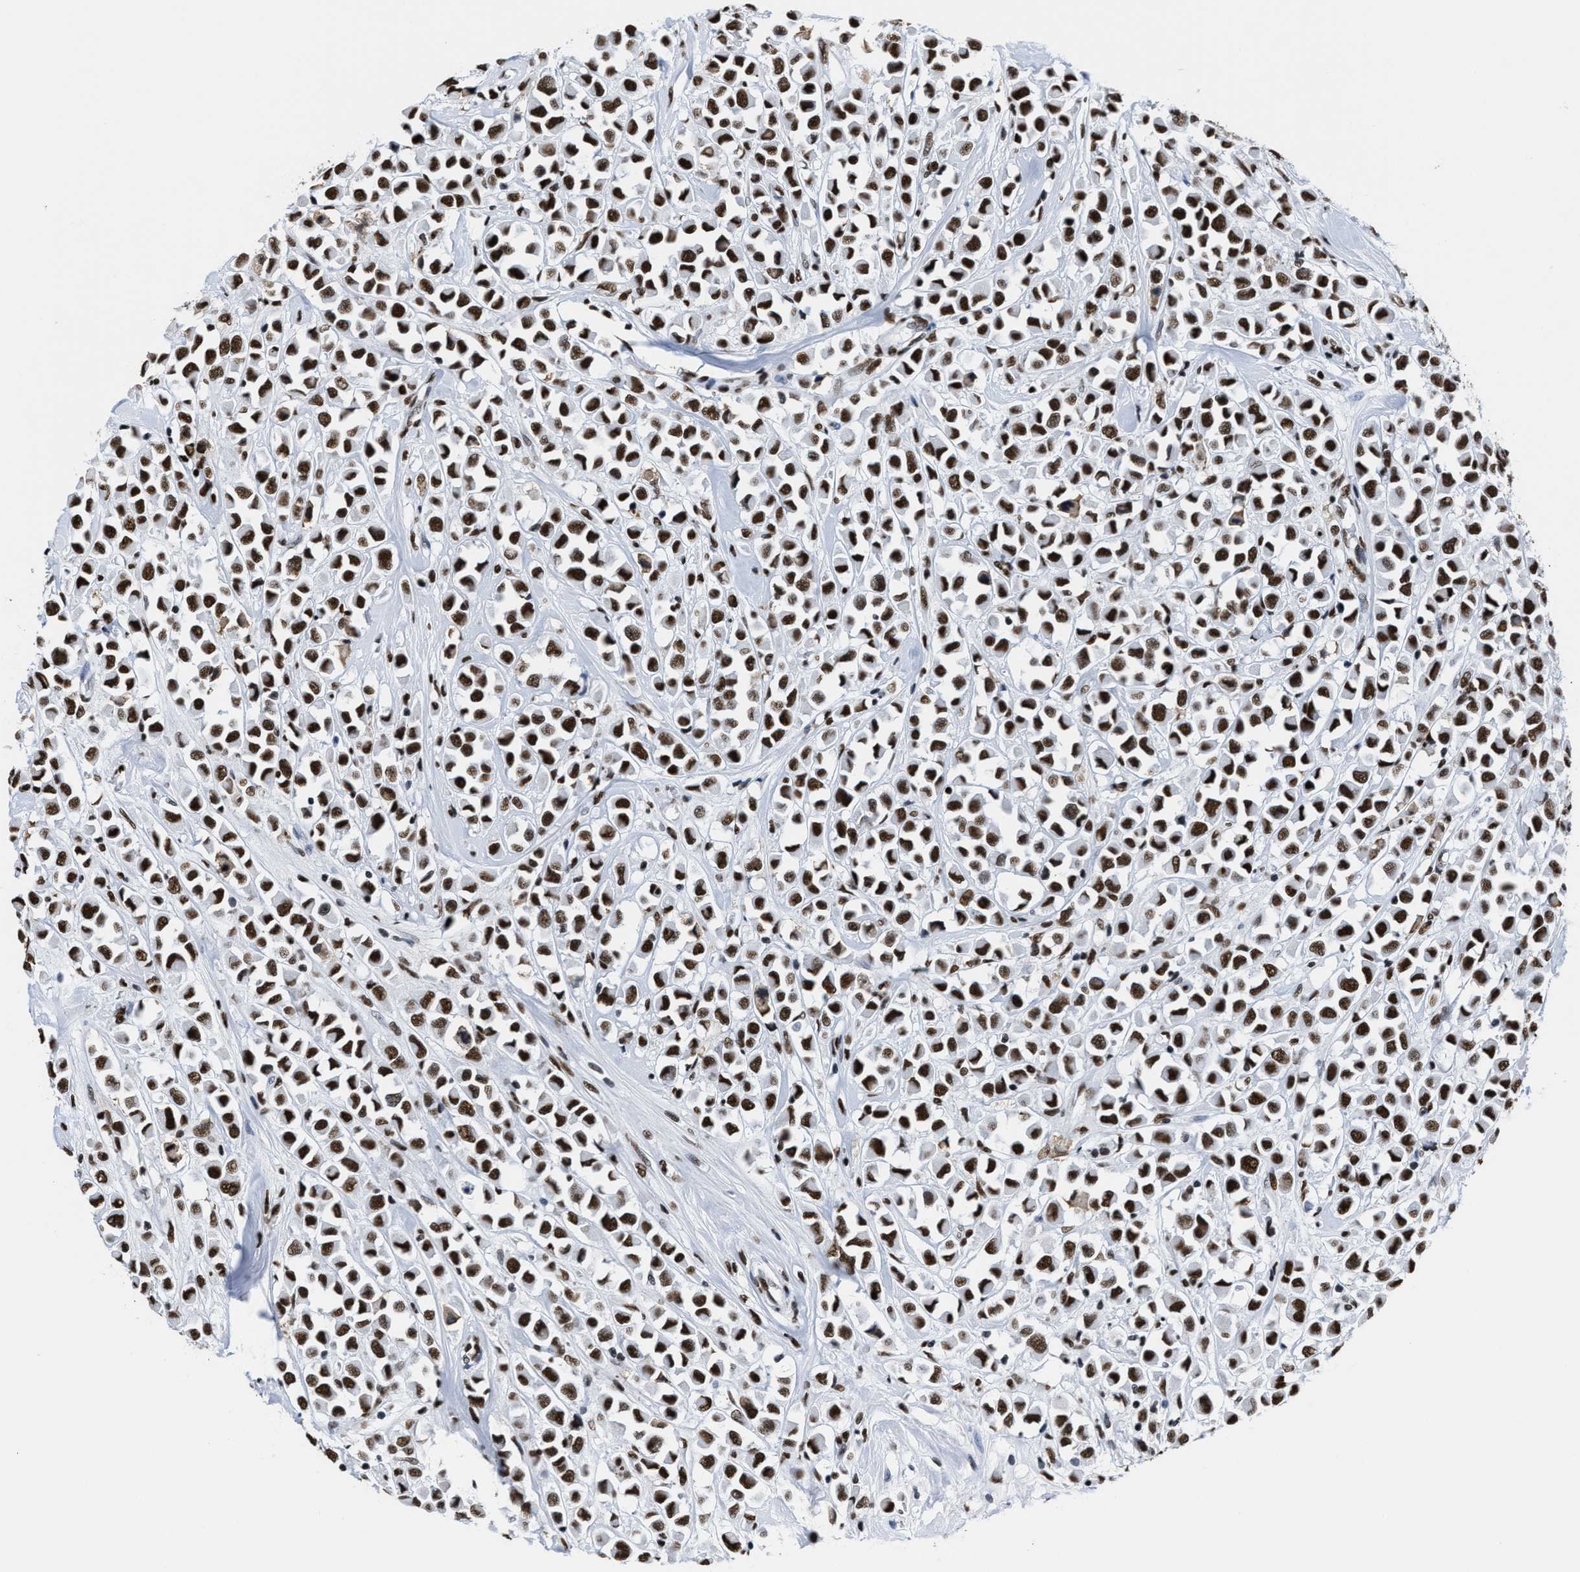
{"staining": {"intensity": "strong", "quantity": ">75%", "location": "nuclear"}, "tissue": "breast cancer", "cell_type": "Tumor cells", "image_type": "cancer", "snomed": [{"axis": "morphology", "description": "Duct carcinoma"}, {"axis": "topography", "description": "Breast"}], "caption": "The immunohistochemical stain shows strong nuclear expression in tumor cells of intraductal carcinoma (breast) tissue.", "gene": "SMARCC2", "patient": {"sex": "female", "age": 61}}